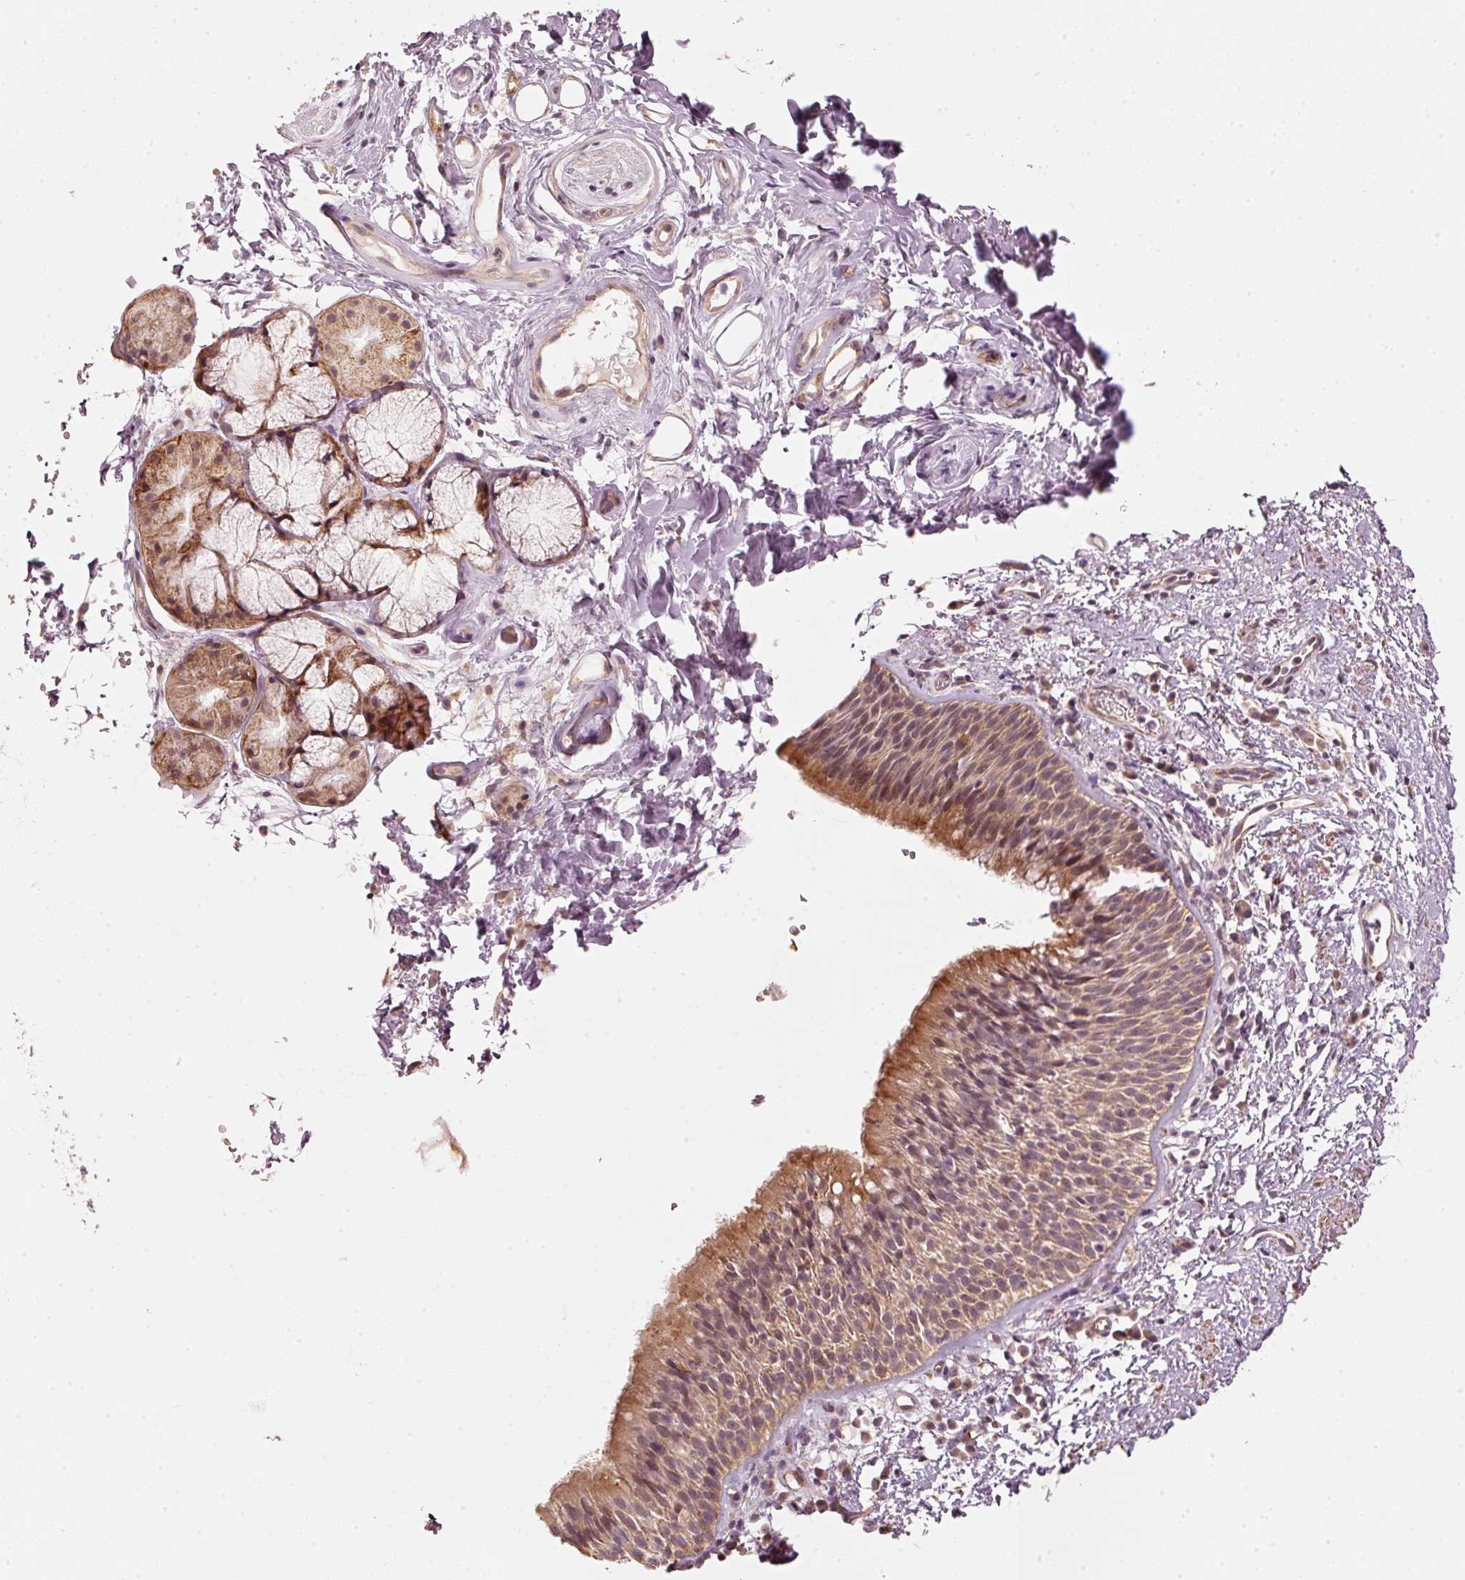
{"staining": {"intensity": "moderate", "quantity": "25%-75%", "location": "cytoplasmic/membranous"}, "tissue": "nasopharynx", "cell_type": "Respiratory epithelial cells", "image_type": "normal", "snomed": [{"axis": "morphology", "description": "Normal tissue, NOS"}, {"axis": "topography", "description": "Cartilage tissue"}, {"axis": "topography", "description": "Nasopharynx"}, {"axis": "topography", "description": "Thyroid gland"}], "caption": "A photomicrograph showing moderate cytoplasmic/membranous expression in approximately 25%-75% of respiratory epithelial cells in benign nasopharynx, as visualized by brown immunohistochemical staining.", "gene": "ARHGAP22", "patient": {"sex": "male", "age": 63}}